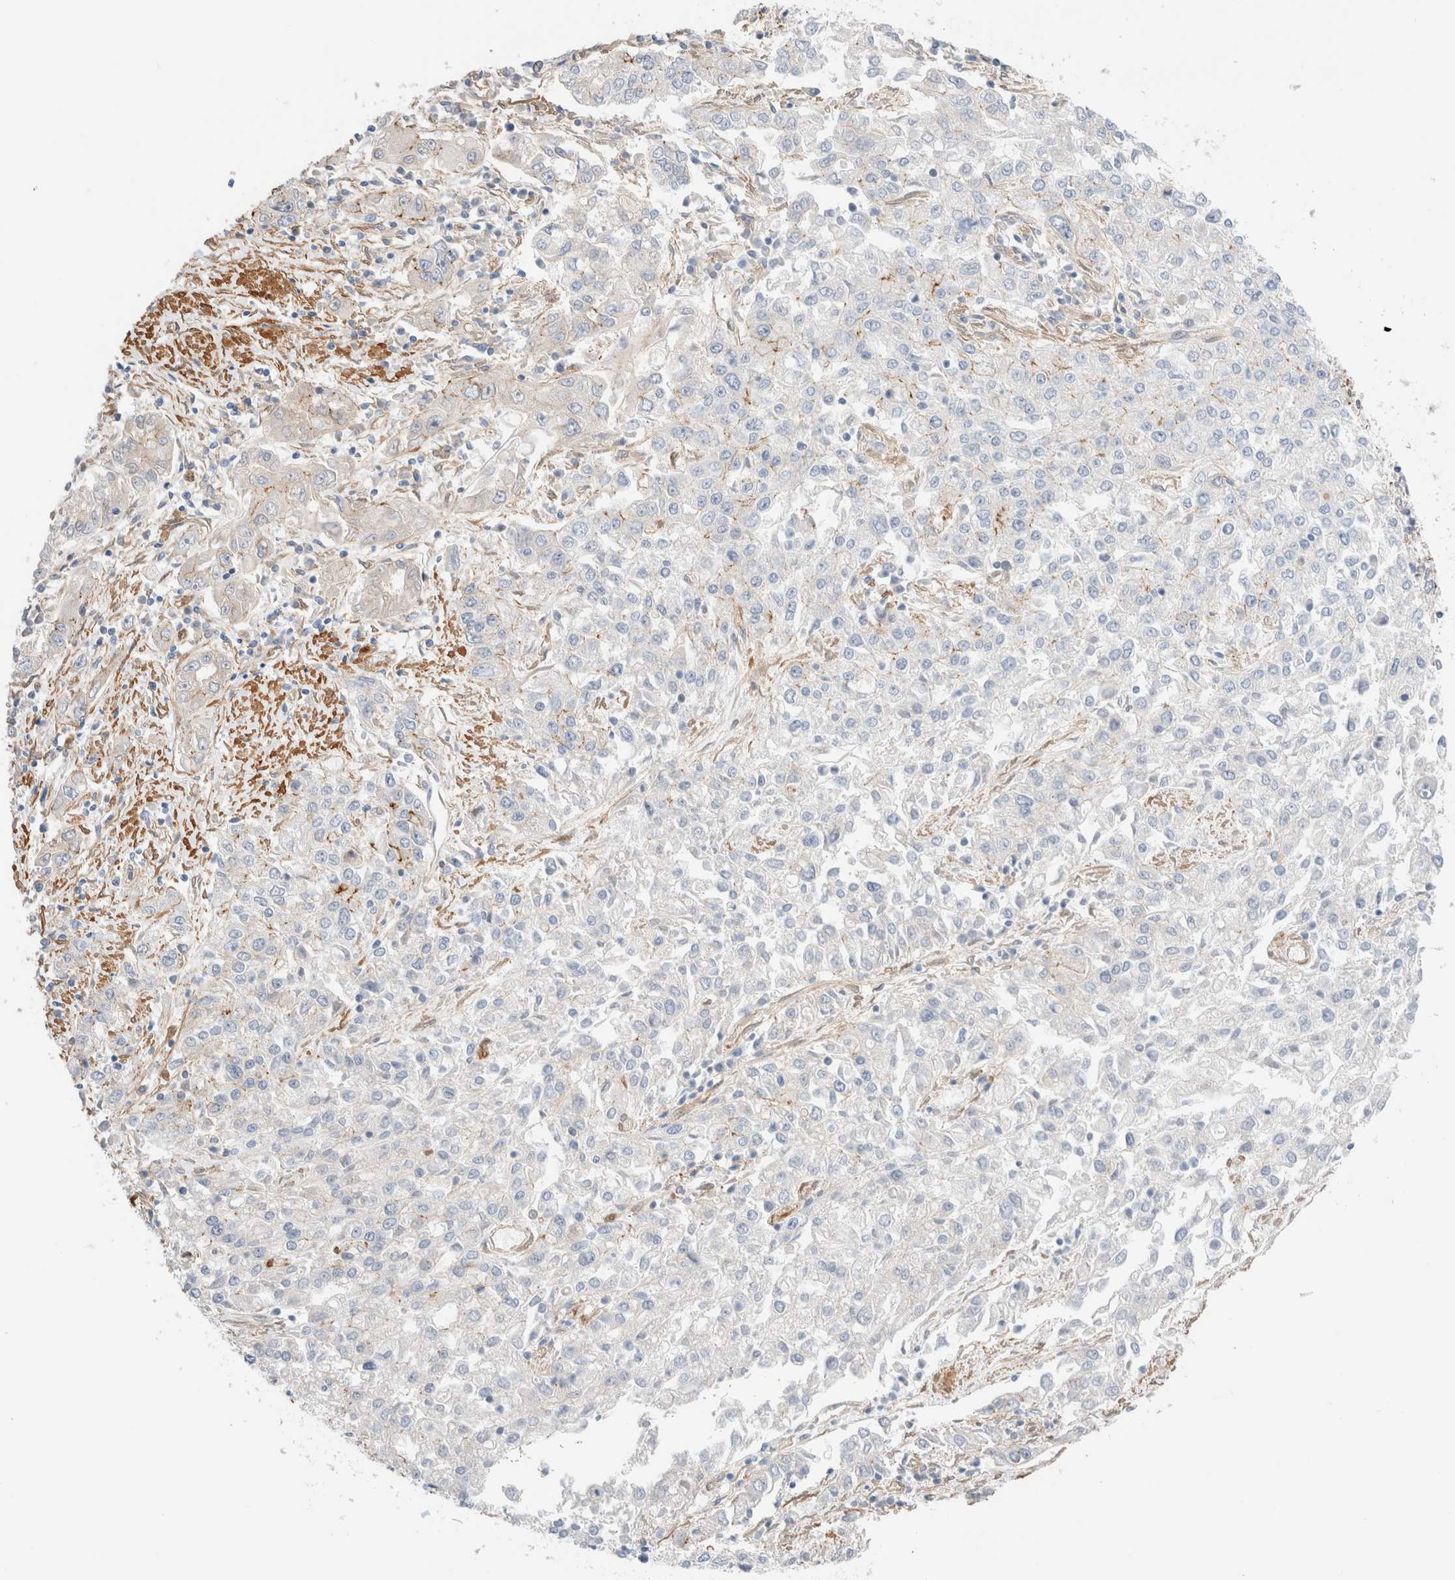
{"staining": {"intensity": "weak", "quantity": "<25%", "location": "cytoplasmic/membranous"}, "tissue": "endometrial cancer", "cell_type": "Tumor cells", "image_type": "cancer", "snomed": [{"axis": "morphology", "description": "Adenocarcinoma, NOS"}, {"axis": "topography", "description": "Endometrium"}], "caption": "Photomicrograph shows no significant protein positivity in tumor cells of endometrial cancer (adenocarcinoma).", "gene": "LMCD1", "patient": {"sex": "female", "age": 49}}